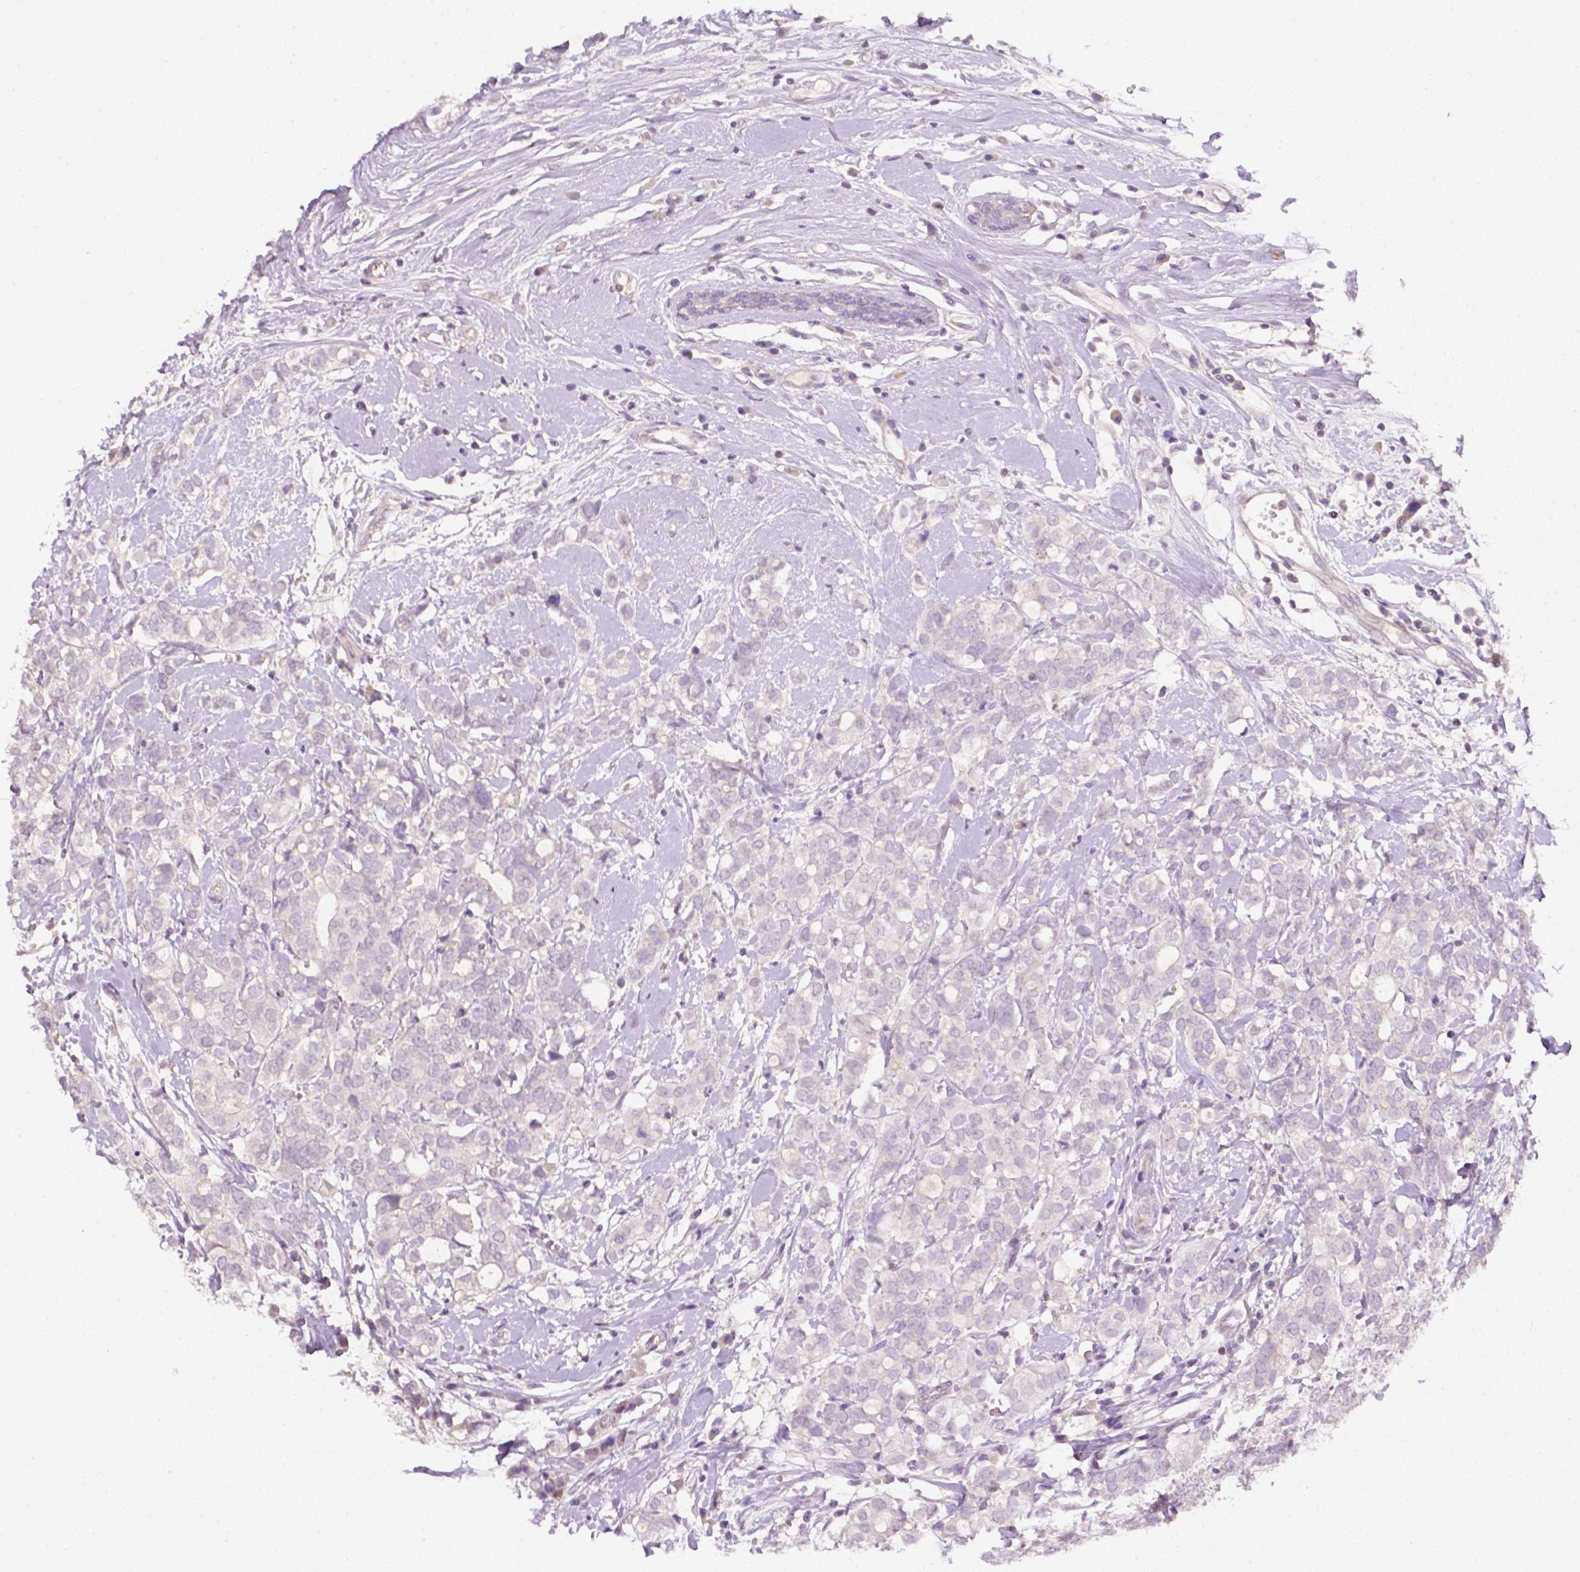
{"staining": {"intensity": "negative", "quantity": "none", "location": "none"}, "tissue": "breast cancer", "cell_type": "Tumor cells", "image_type": "cancer", "snomed": [{"axis": "morphology", "description": "Duct carcinoma"}, {"axis": "topography", "description": "Breast"}], "caption": "DAB (3,3'-diaminobenzidine) immunohistochemical staining of breast intraductal carcinoma shows no significant expression in tumor cells.", "gene": "EGFR", "patient": {"sex": "female", "age": 40}}